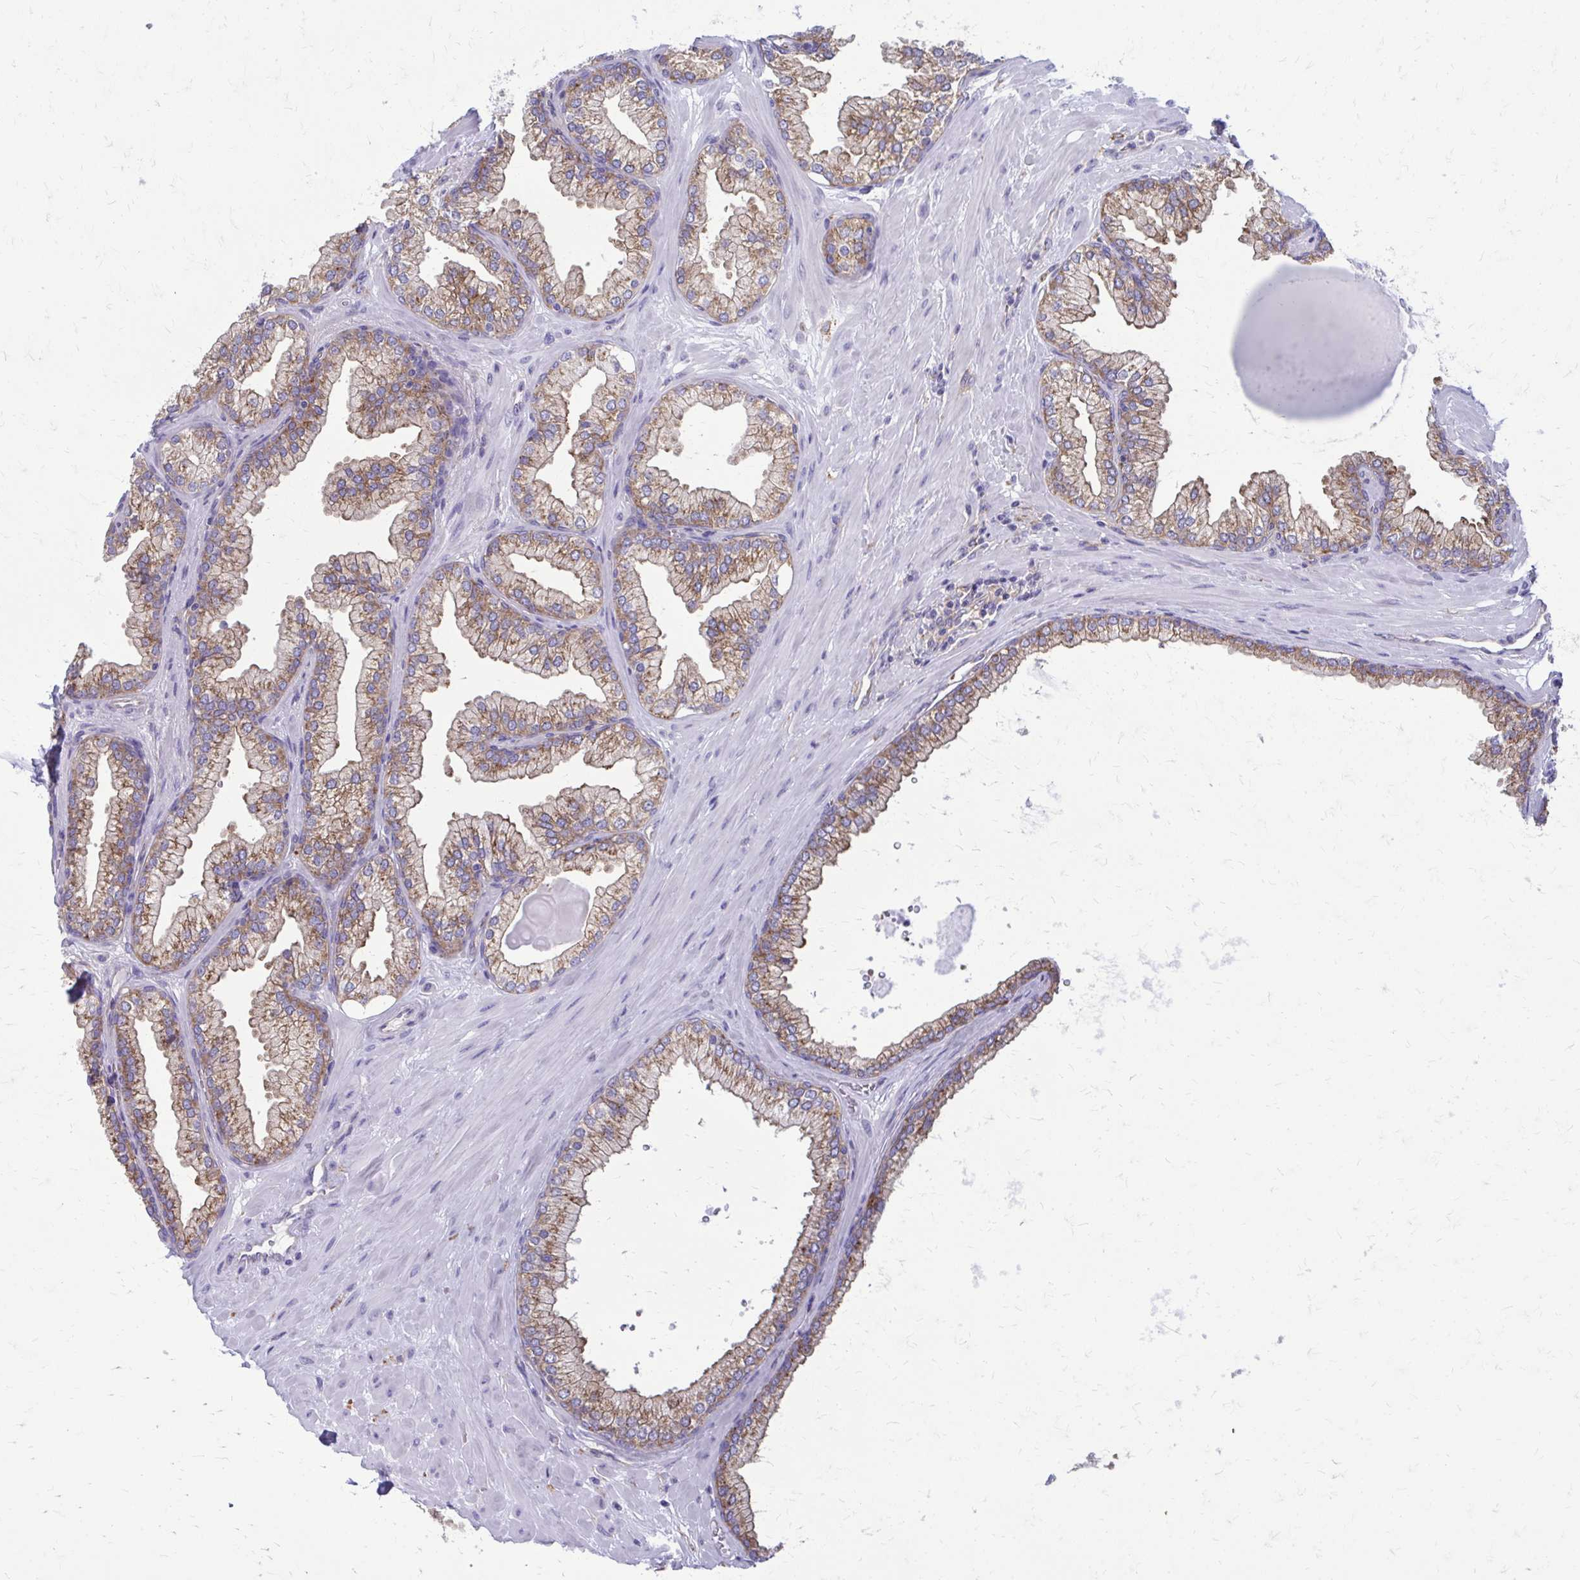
{"staining": {"intensity": "moderate", "quantity": ">75%", "location": "cytoplasmic/membranous"}, "tissue": "prostate", "cell_type": "Glandular cells", "image_type": "normal", "snomed": [{"axis": "morphology", "description": "Normal tissue, NOS"}, {"axis": "topography", "description": "Prostate"}, {"axis": "topography", "description": "Peripheral nerve tissue"}], "caption": "This photomicrograph displays IHC staining of unremarkable human prostate, with medium moderate cytoplasmic/membranous staining in approximately >75% of glandular cells.", "gene": "CLTA", "patient": {"sex": "male", "age": 61}}